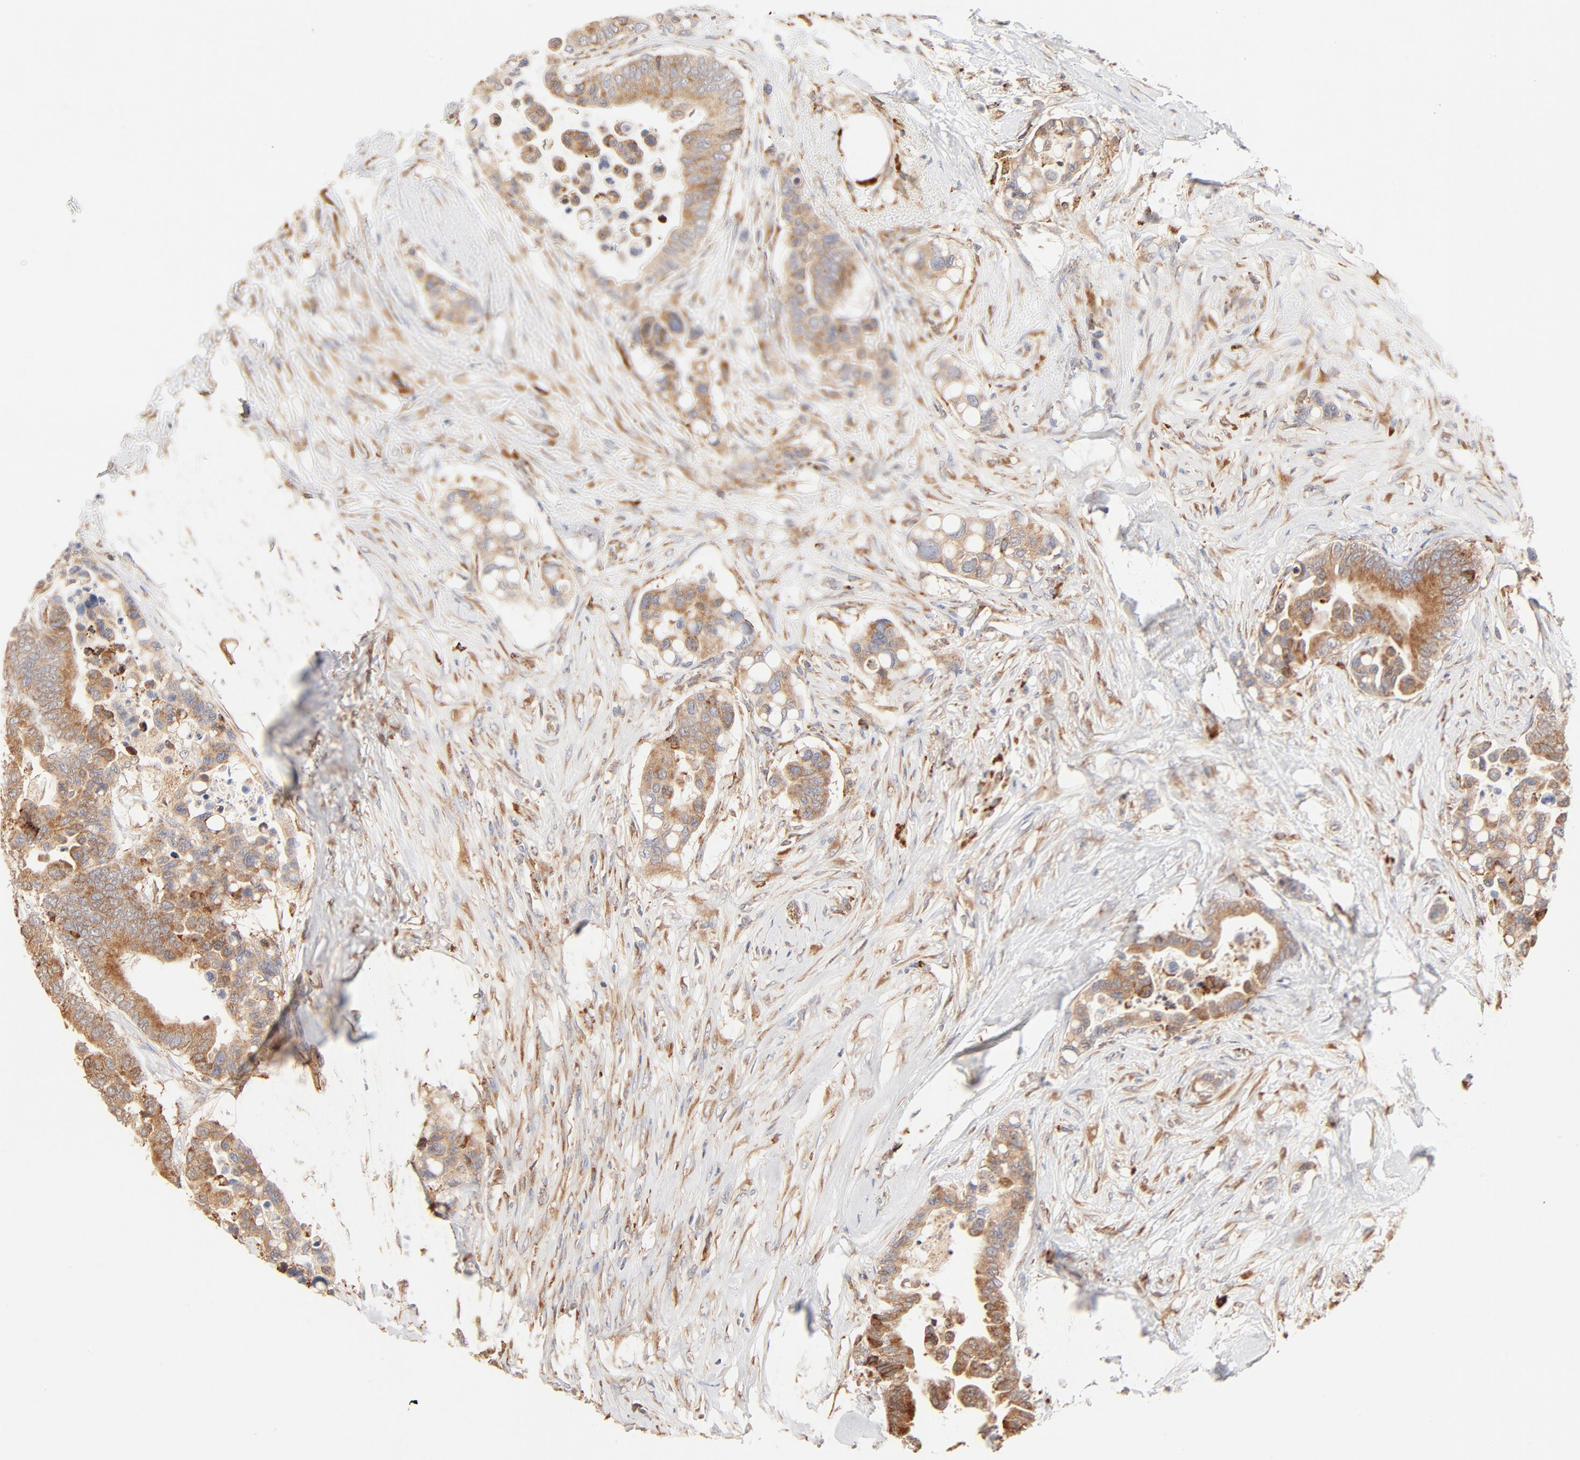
{"staining": {"intensity": "moderate", "quantity": ">75%", "location": "cytoplasmic/membranous"}, "tissue": "colorectal cancer", "cell_type": "Tumor cells", "image_type": "cancer", "snomed": [{"axis": "morphology", "description": "Adenocarcinoma, NOS"}, {"axis": "topography", "description": "Colon"}], "caption": "About >75% of tumor cells in colorectal cancer display moderate cytoplasmic/membranous protein positivity as visualized by brown immunohistochemical staining.", "gene": "PARP12", "patient": {"sex": "male", "age": 82}}